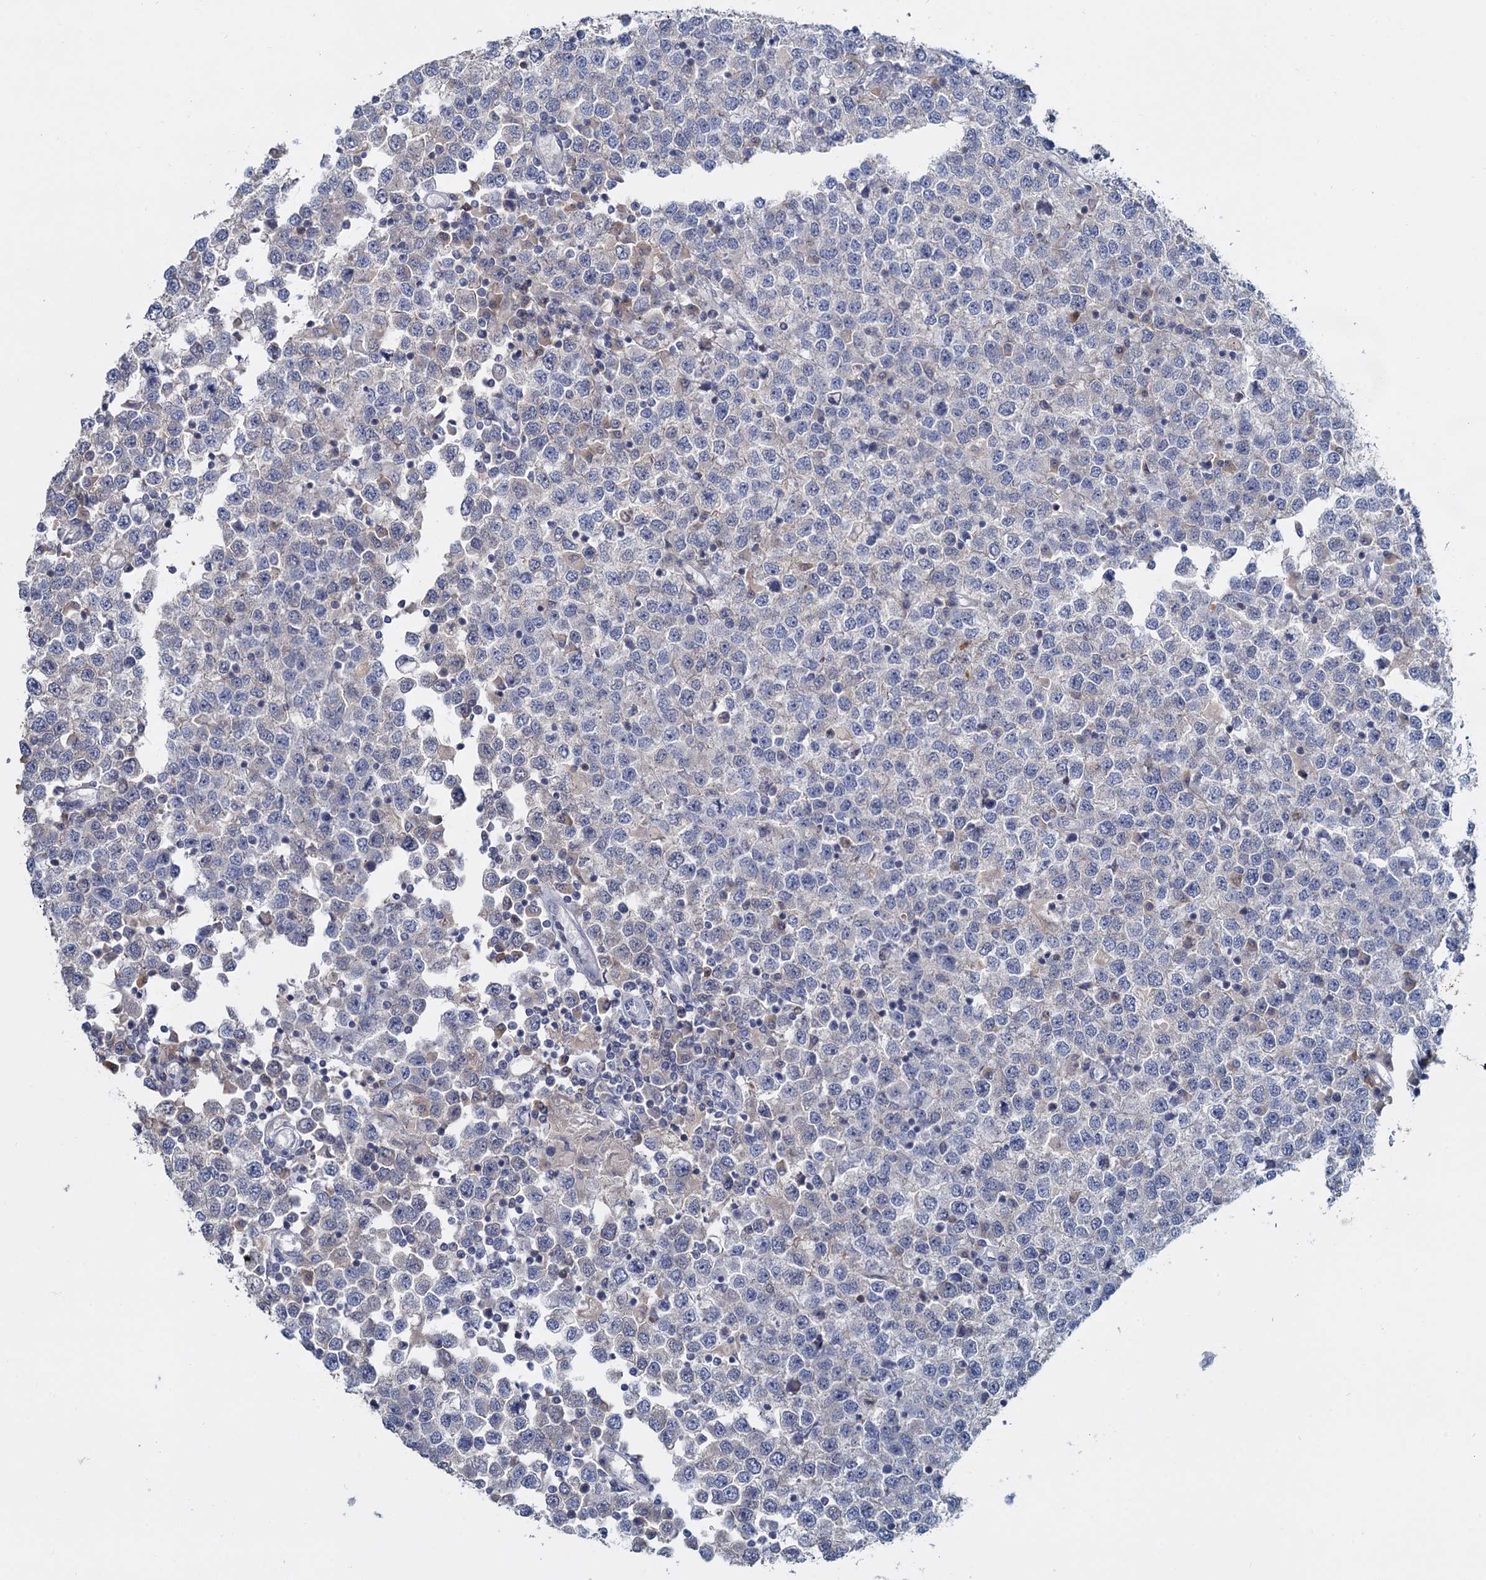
{"staining": {"intensity": "negative", "quantity": "none", "location": "none"}, "tissue": "testis cancer", "cell_type": "Tumor cells", "image_type": "cancer", "snomed": [{"axis": "morphology", "description": "Seminoma, NOS"}, {"axis": "topography", "description": "Testis"}], "caption": "Immunohistochemistry (IHC) photomicrograph of neoplastic tissue: human testis seminoma stained with DAB shows no significant protein positivity in tumor cells. Nuclei are stained in blue.", "gene": "ACSM3", "patient": {"sex": "male", "age": 65}}